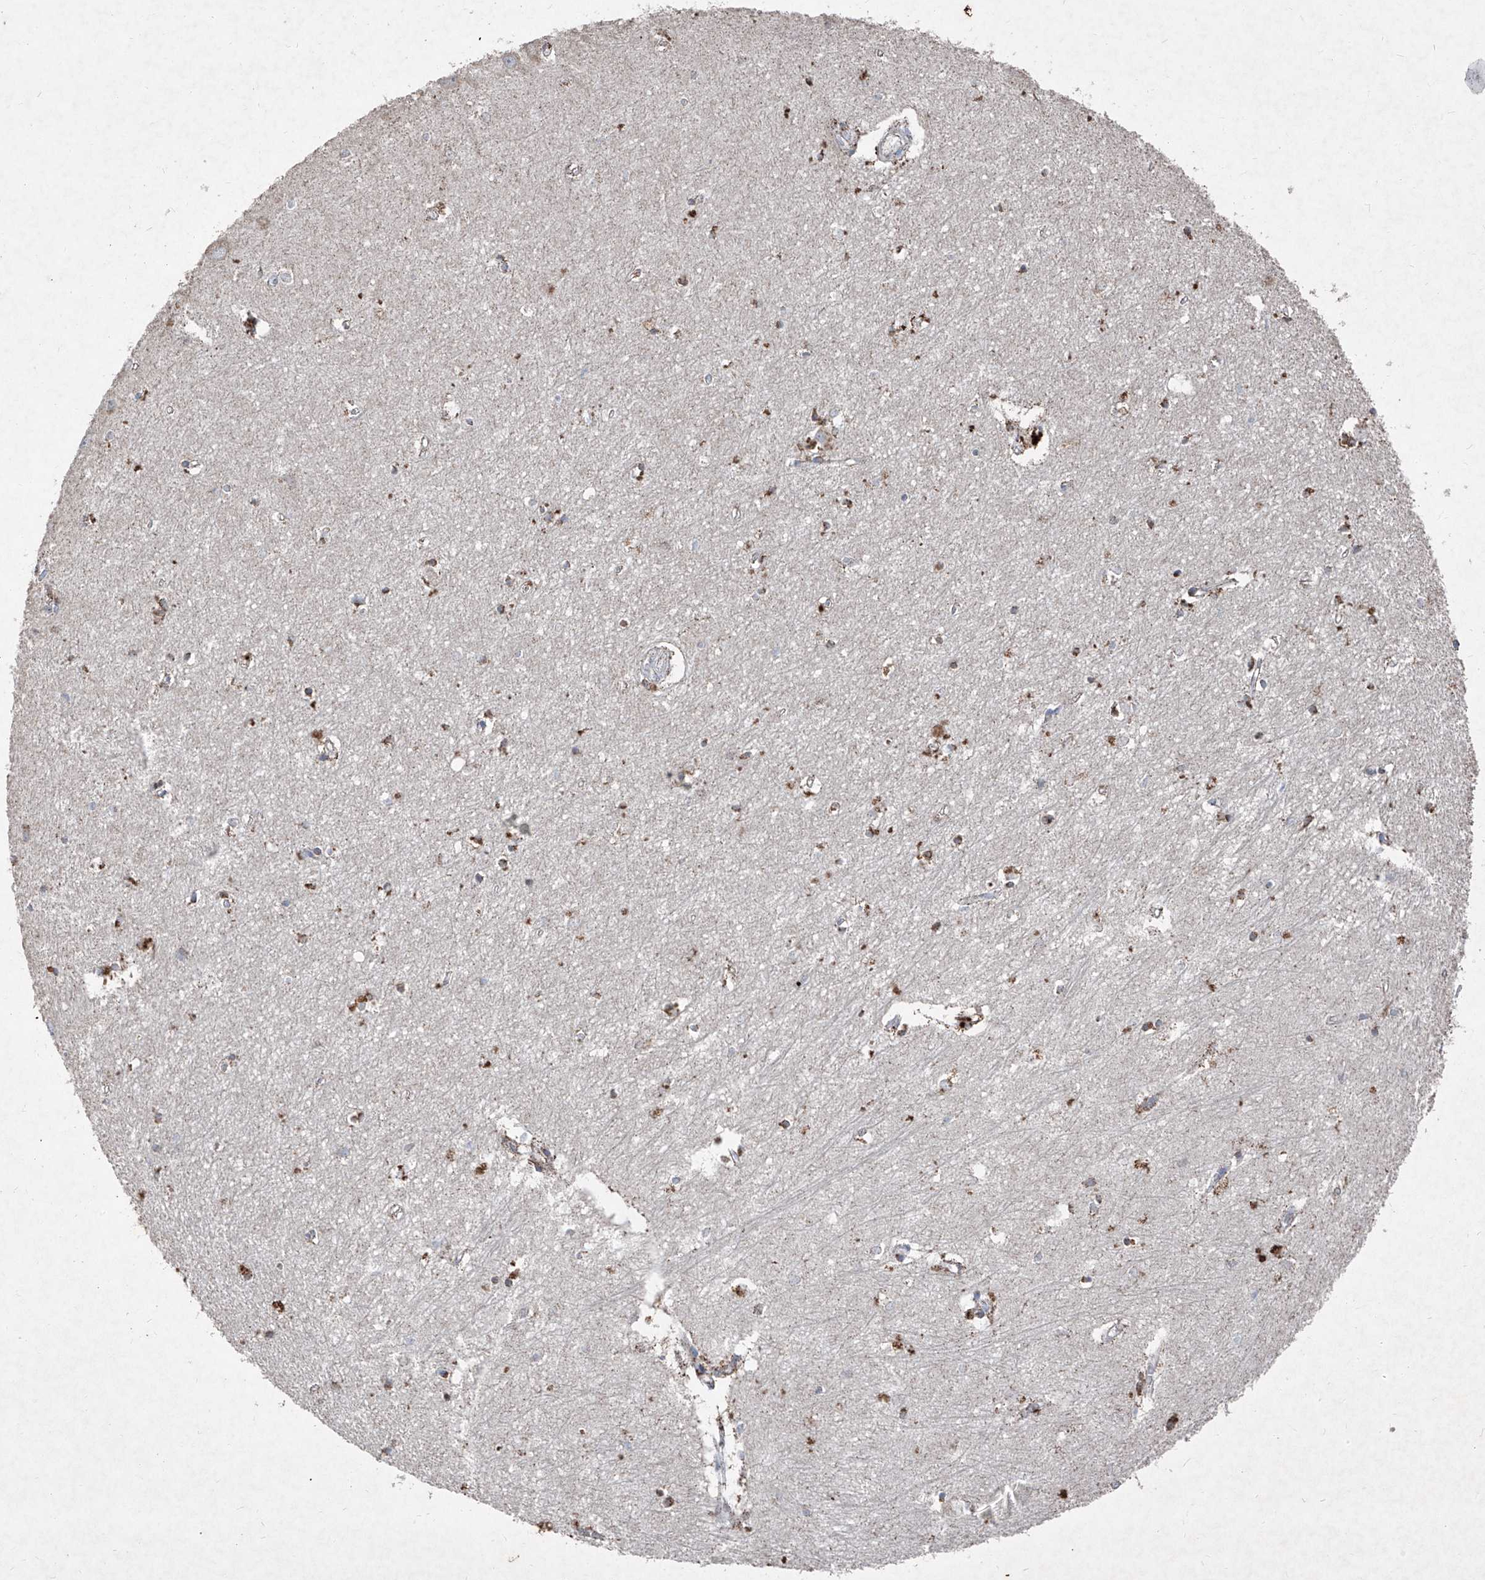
{"staining": {"intensity": "moderate", "quantity": ">75%", "location": "cytoplasmic/membranous"}, "tissue": "hippocampus", "cell_type": "Glial cells", "image_type": "normal", "snomed": [{"axis": "morphology", "description": "Normal tissue, NOS"}, {"axis": "topography", "description": "Hippocampus"}], "caption": "Hippocampus stained with immunohistochemistry (IHC) displays moderate cytoplasmic/membranous expression in about >75% of glial cells. Nuclei are stained in blue.", "gene": "ABCD3", "patient": {"sex": "female", "age": 64}}